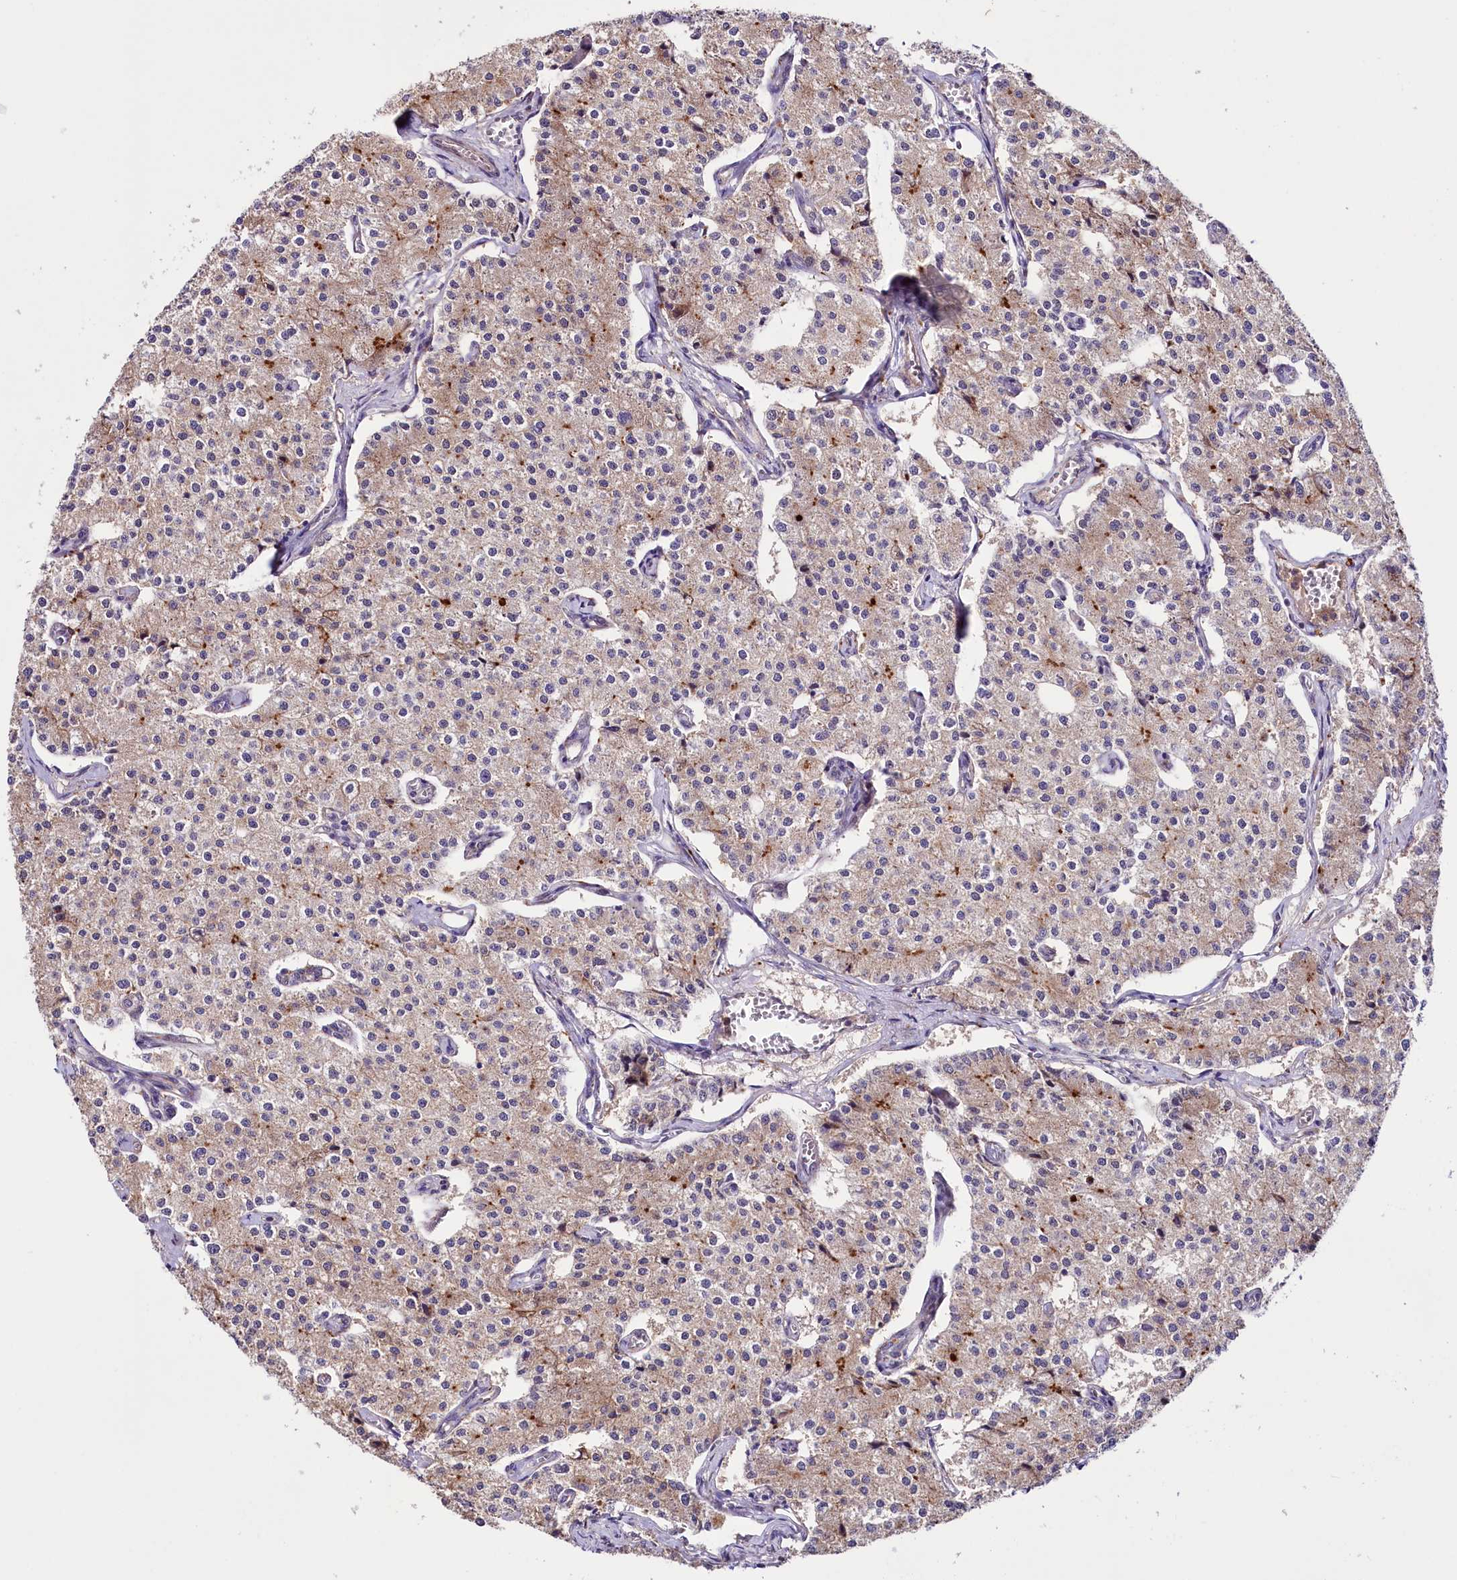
{"staining": {"intensity": "weak", "quantity": "<25%", "location": "cytoplasmic/membranous"}, "tissue": "carcinoid", "cell_type": "Tumor cells", "image_type": "cancer", "snomed": [{"axis": "morphology", "description": "Carcinoid, malignant, NOS"}, {"axis": "topography", "description": "Colon"}], "caption": "This is an immunohistochemistry image of human carcinoid (malignant). There is no expression in tumor cells.", "gene": "TTC12", "patient": {"sex": "female", "age": 52}}